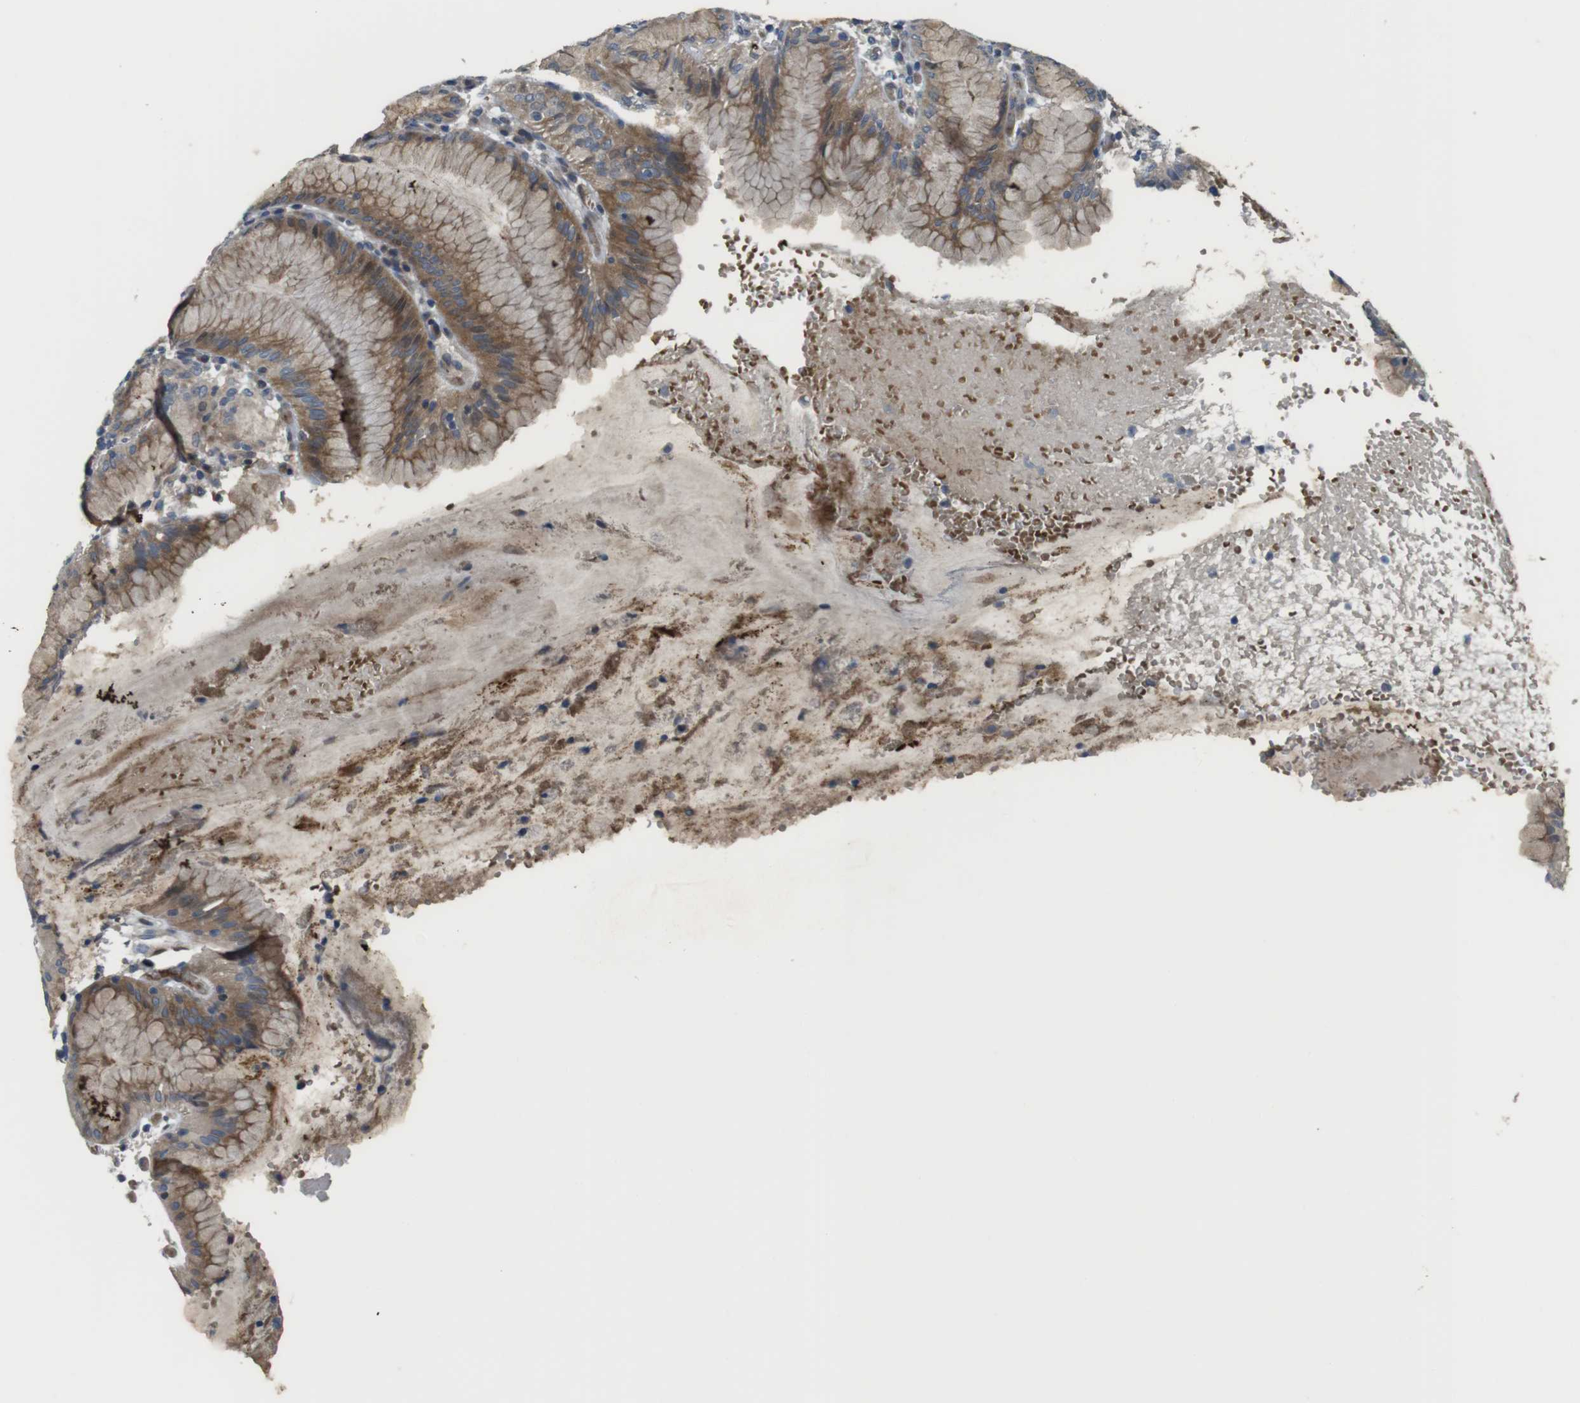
{"staining": {"intensity": "moderate", "quantity": ">75%", "location": "cytoplasmic/membranous"}, "tissue": "stomach", "cell_type": "Glandular cells", "image_type": "normal", "snomed": [{"axis": "morphology", "description": "Normal tissue, NOS"}, {"axis": "topography", "description": "Stomach"}, {"axis": "topography", "description": "Stomach, lower"}], "caption": "High-magnification brightfield microscopy of normal stomach stained with DAB (brown) and counterstained with hematoxylin (blue). glandular cells exhibit moderate cytoplasmic/membranous staining is identified in about>75% of cells.", "gene": "ABHD15", "patient": {"sex": "female", "age": 75}}